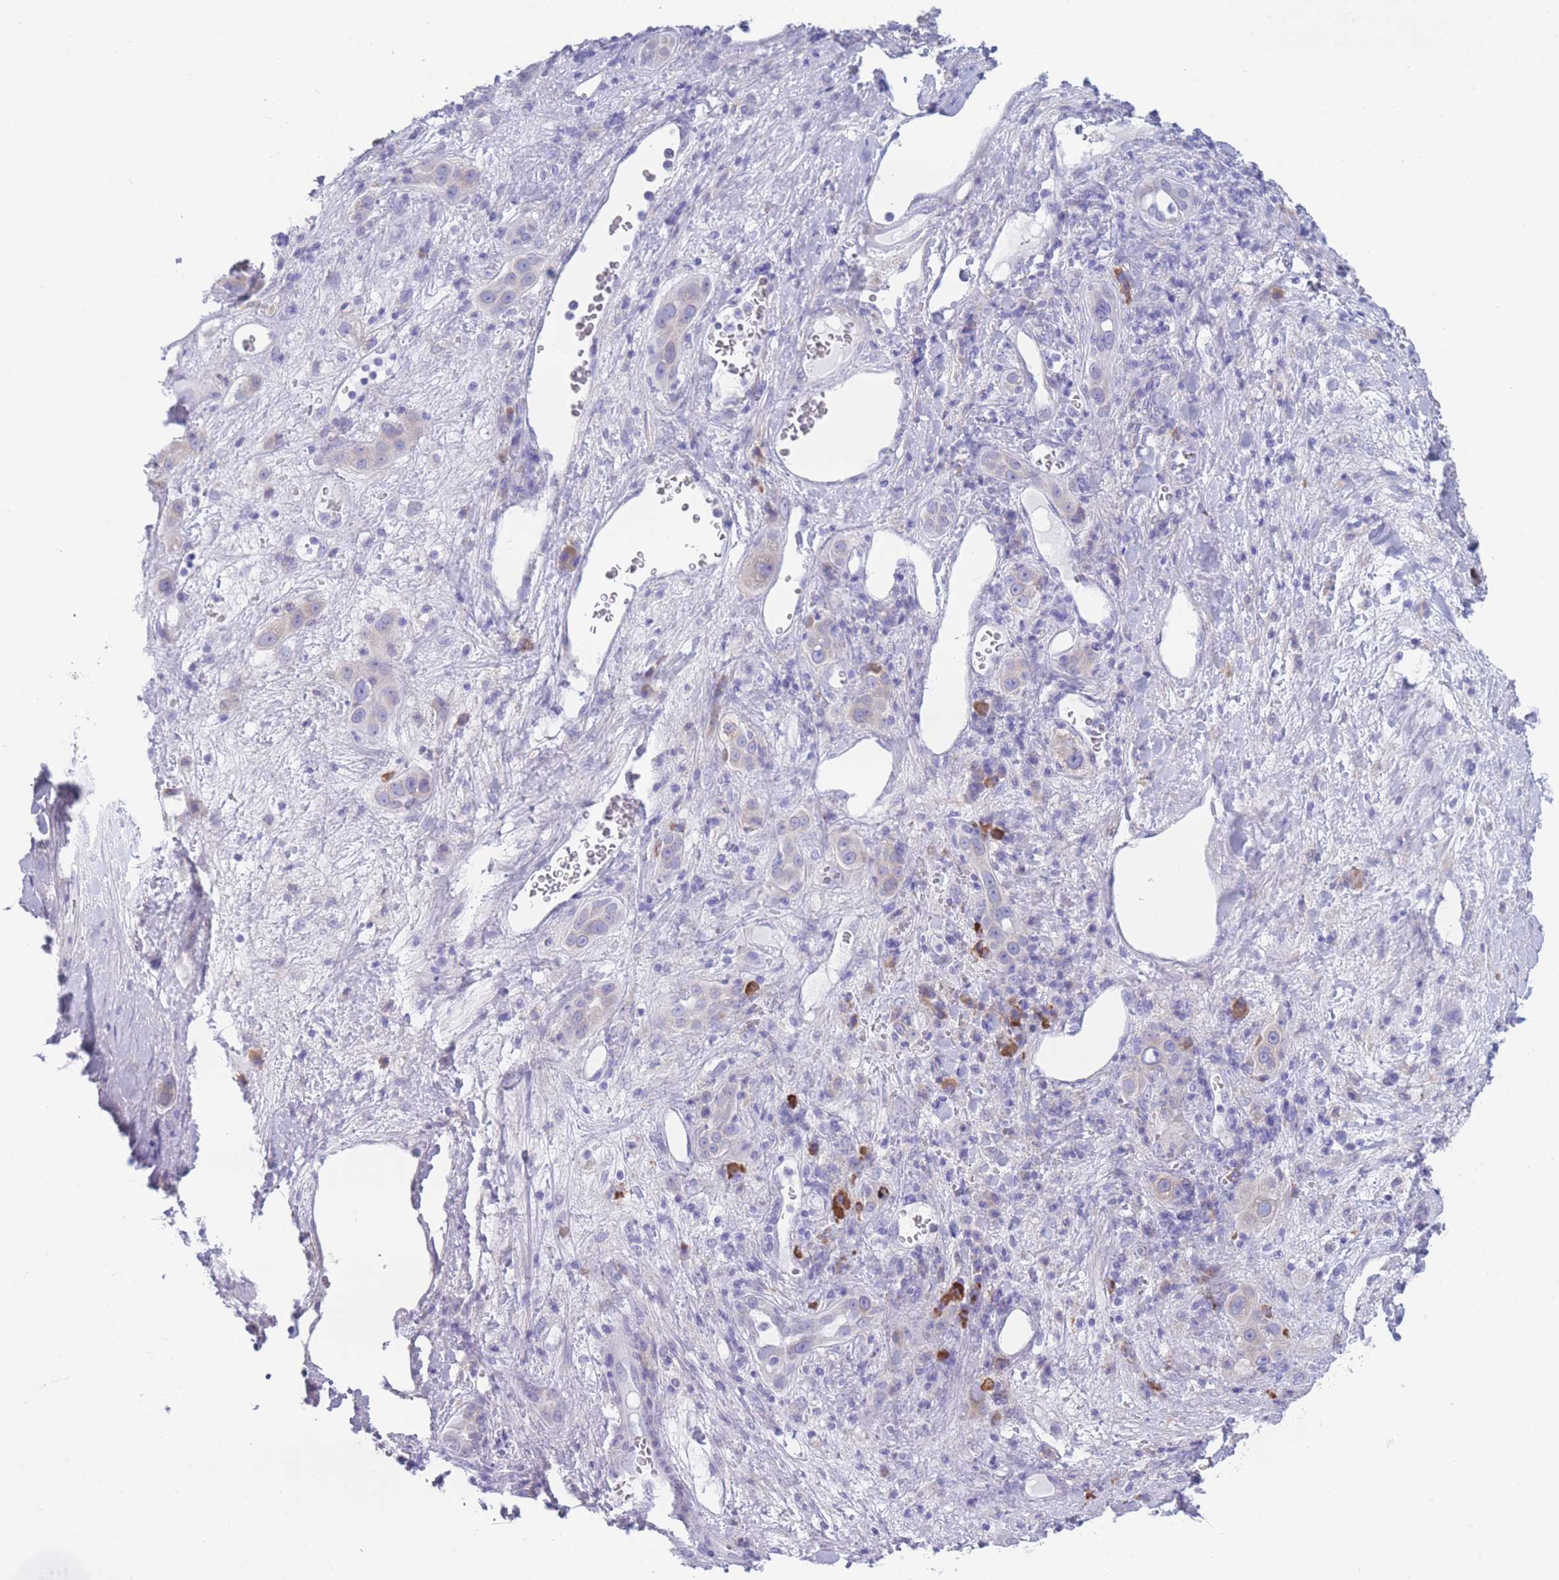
{"staining": {"intensity": "negative", "quantity": "none", "location": "none"}, "tissue": "liver cancer", "cell_type": "Tumor cells", "image_type": "cancer", "snomed": [{"axis": "morphology", "description": "Carcinoma, Hepatocellular, NOS"}, {"axis": "topography", "description": "Liver"}], "caption": "This is a image of immunohistochemistry staining of liver cancer (hepatocellular carcinoma), which shows no staining in tumor cells.", "gene": "XKR8", "patient": {"sex": "female", "age": 73}}